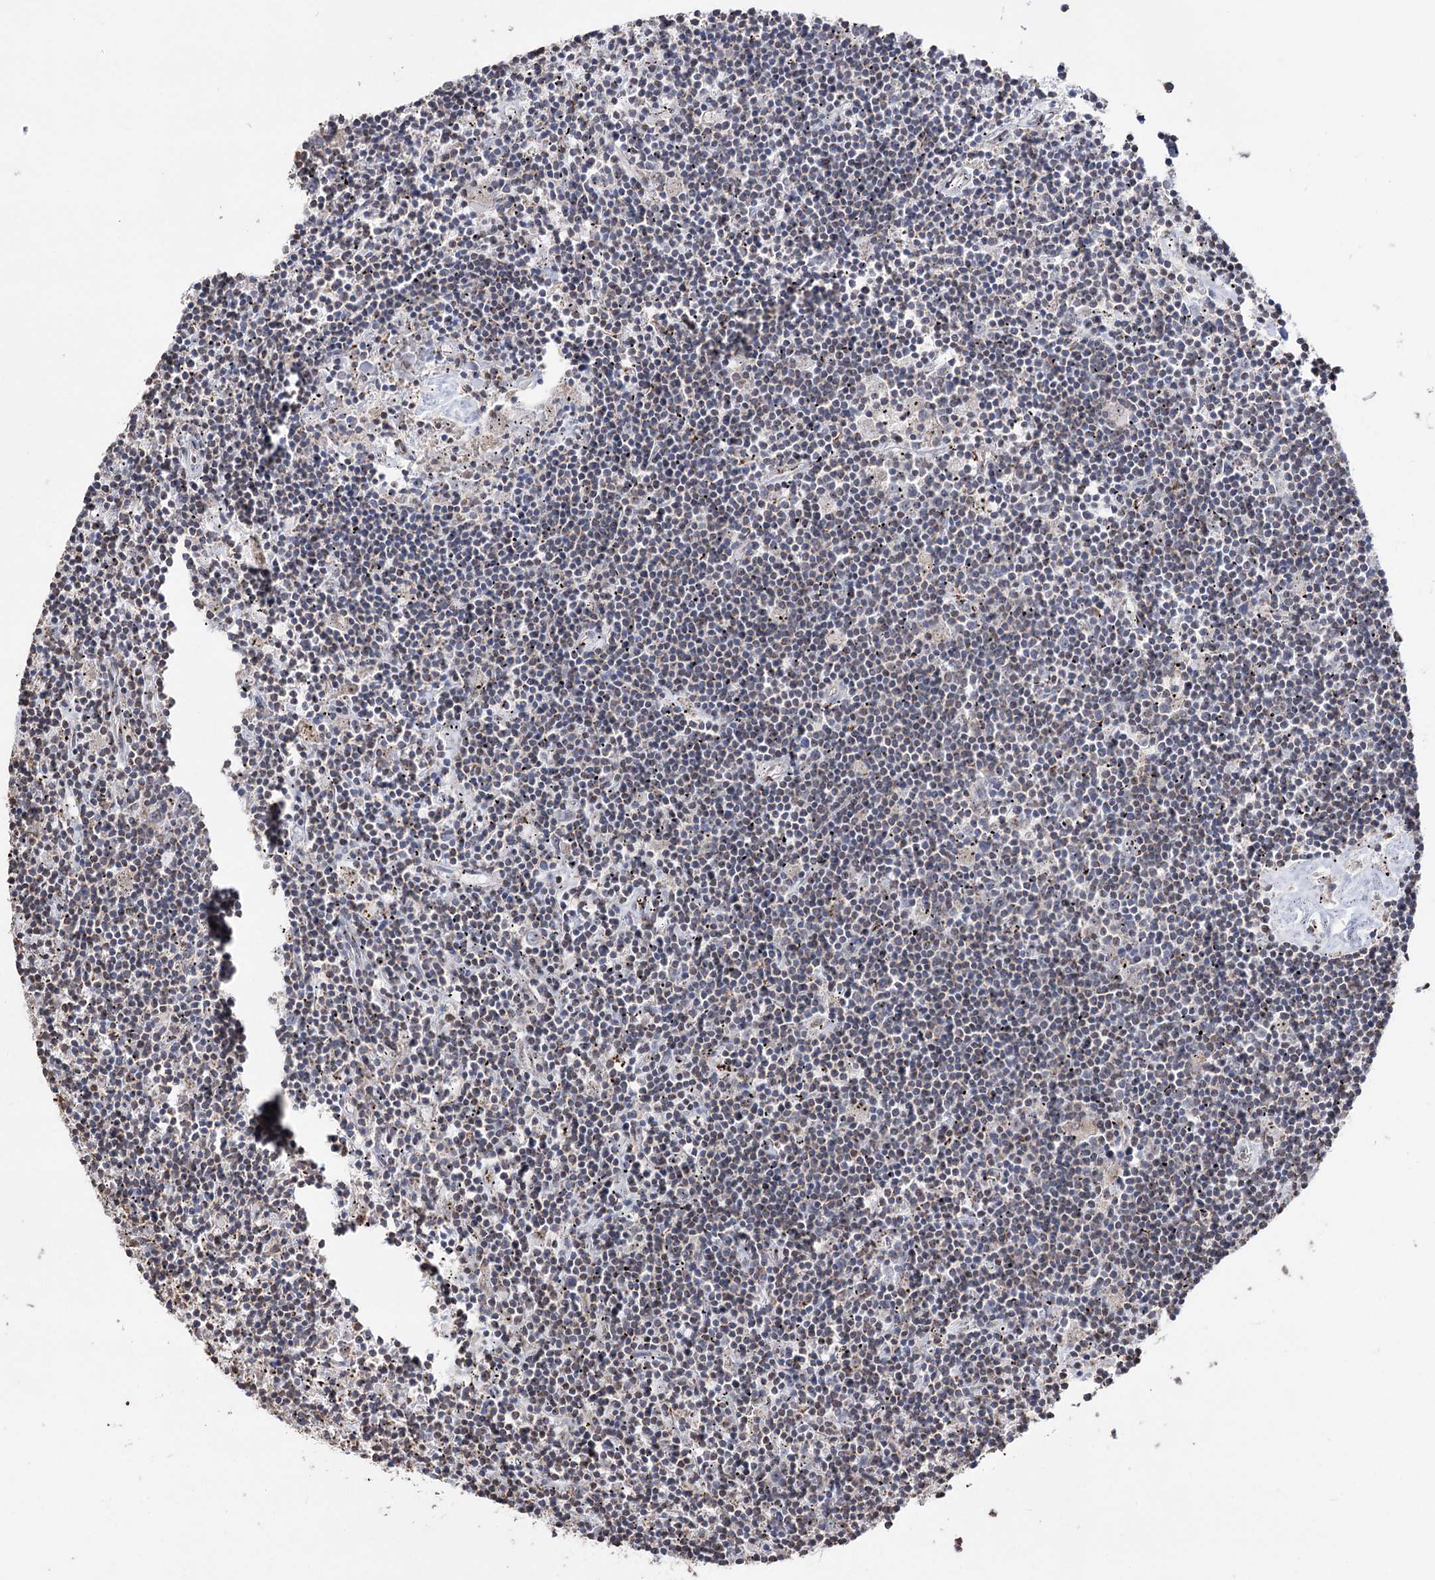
{"staining": {"intensity": "negative", "quantity": "none", "location": "none"}, "tissue": "lymphoma", "cell_type": "Tumor cells", "image_type": "cancer", "snomed": [{"axis": "morphology", "description": "Malignant lymphoma, non-Hodgkin's type, Low grade"}, {"axis": "topography", "description": "Spleen"}], "caption": "A high-resolution image shows immunohistochemistry staining of lymphoma, which displays no significant staining in tumor cells.", "gene": "ARHGAP20", "patient": {"sex": "male", "age": 76}}